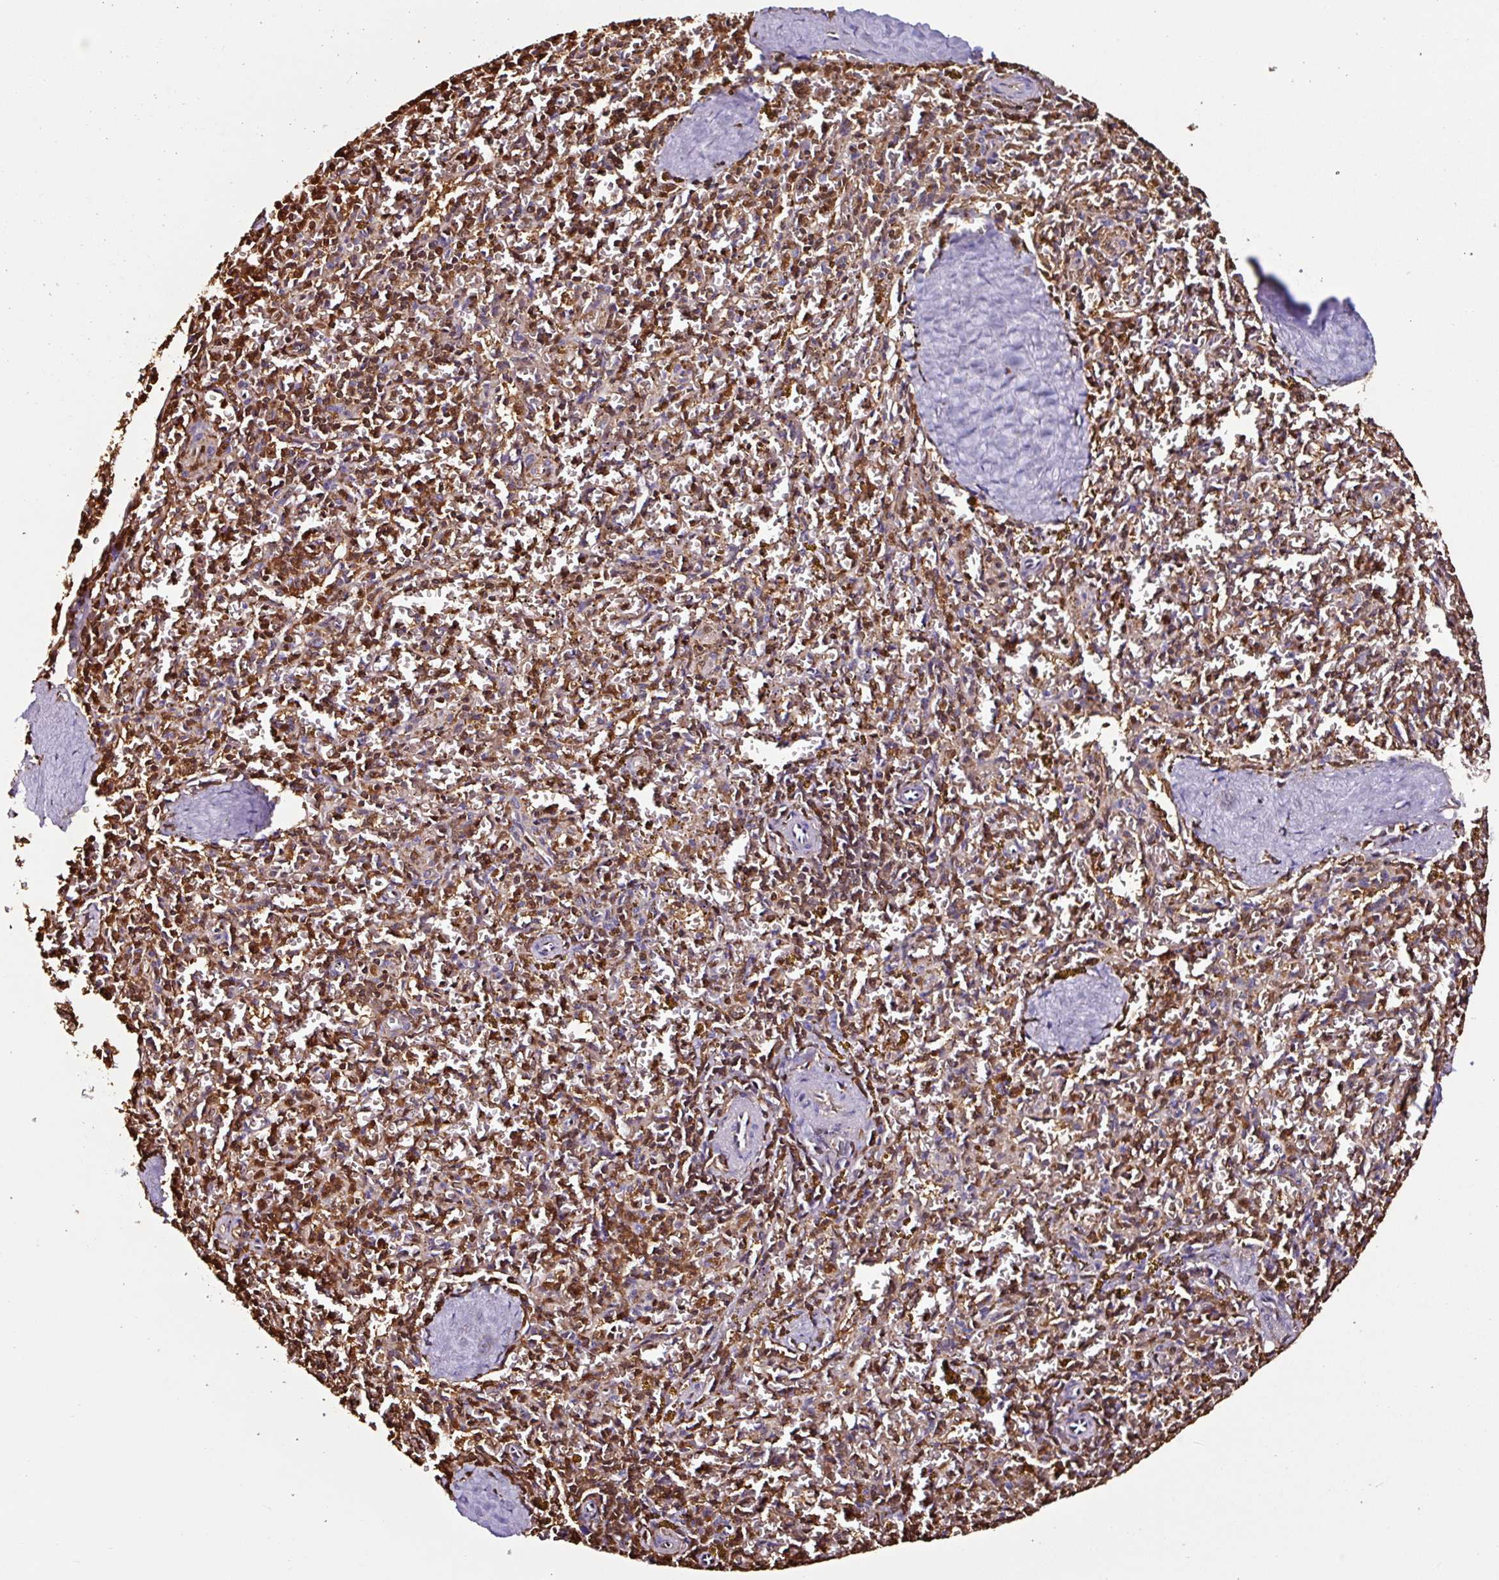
{"staining": {"intensity": "moderate", "quantity": "25%-75%", "location": "cytoplasmic/membranous,nuclear"}, "tissue": "spleen", "cell_type": "Cells in red pulp", "image_type": "normal", "snomed": [{"axis": "morphology", "description": "Normal tissue, NOS"}, {"axis": "topography", "description": "Spleen"}], "caption": "This is an image of immunohistochemistry staining of unremarkable spleen, which shows moderate positivity in the cytoplasmic/membranous,nuclear of cells in red pulp.", "gene": "ARHGDIB", "patient": {"sex": "male", "age": 57}}